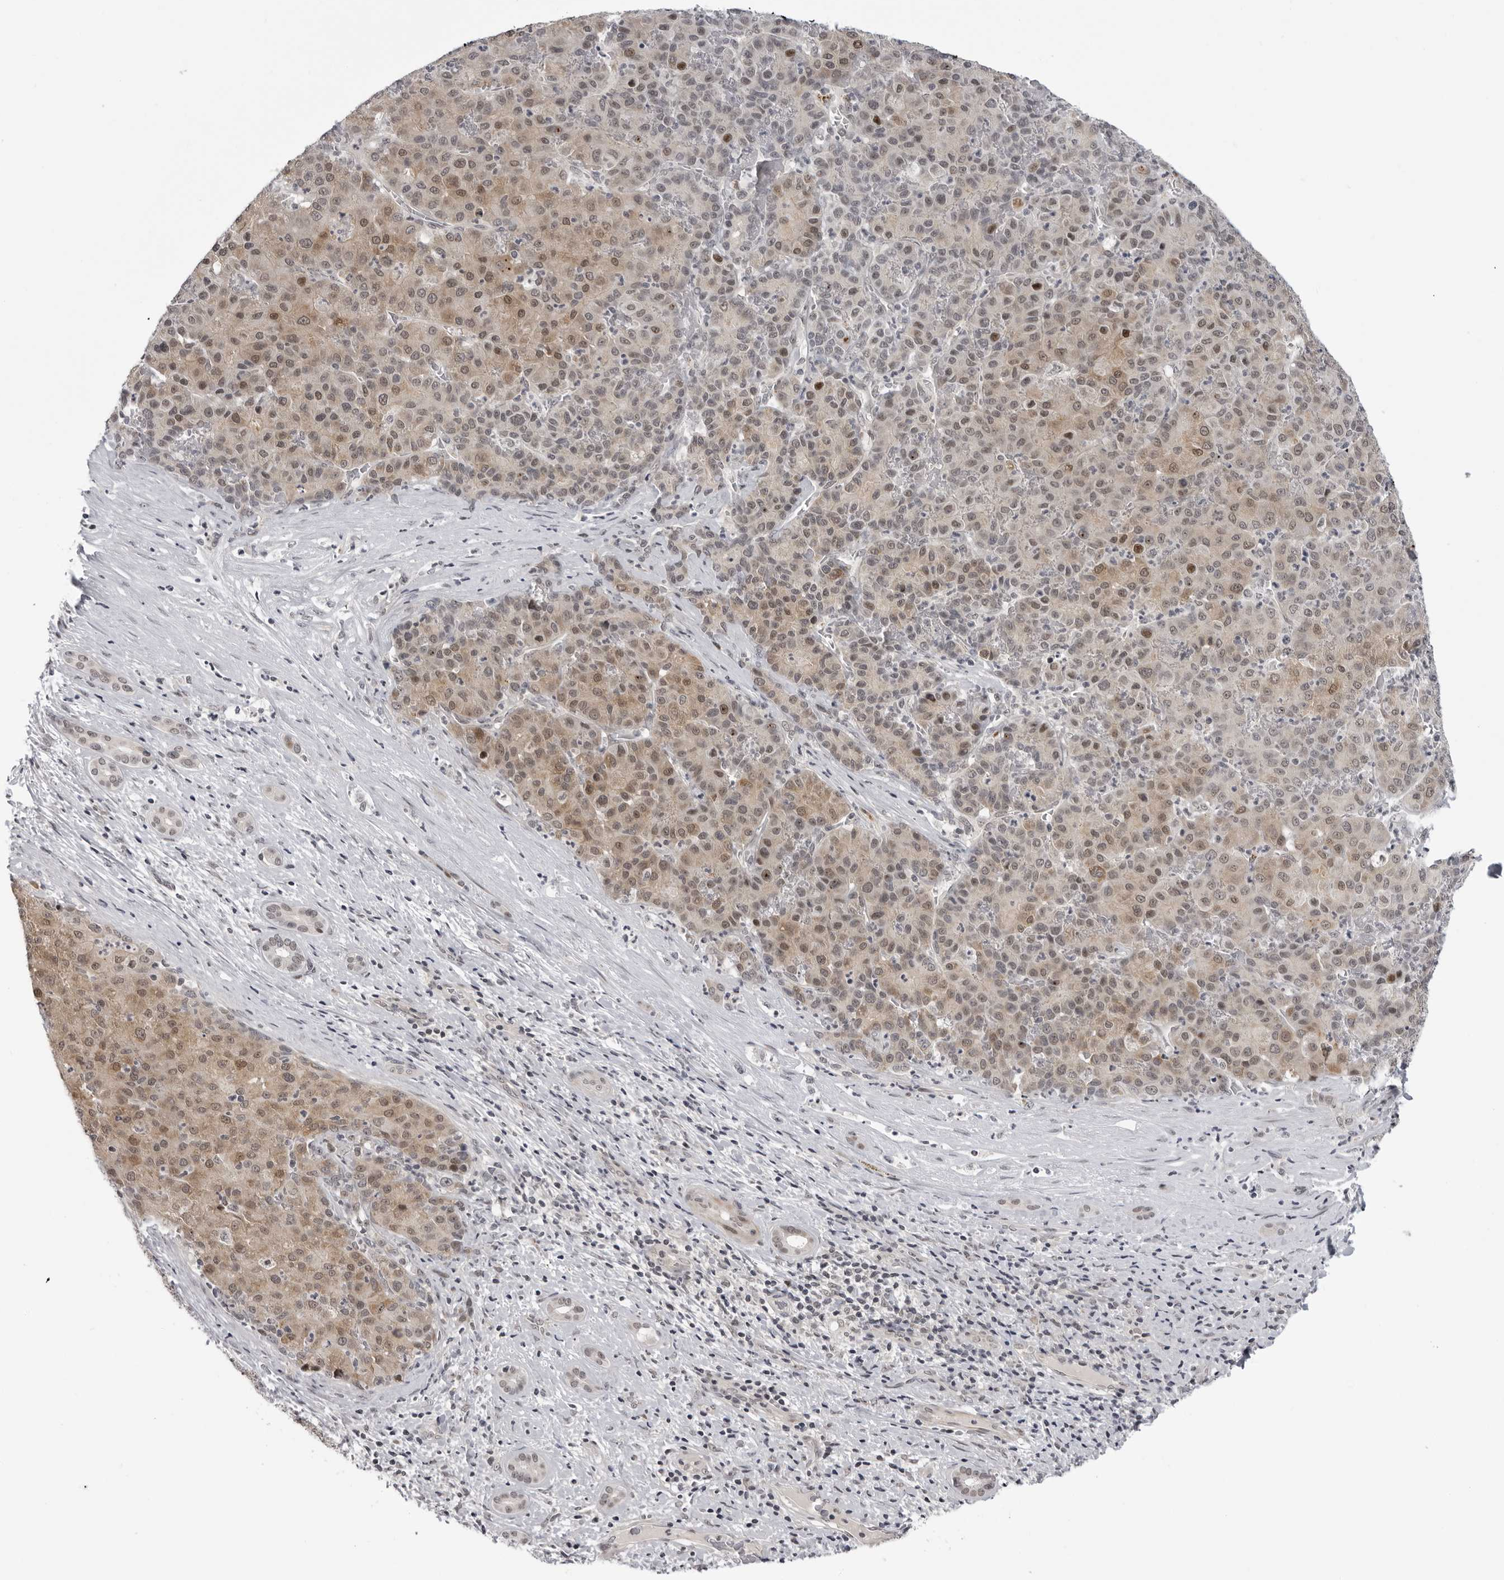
{"staining": {"intensity": "moderate", "quantity": ">75%", "location": "cytoplasmic/membranous,nuclear"}, "tissue": "liver cancer", "cell_type": "Tumor cells", "image_type": "cancer", "snomed": [{"axis": "morphology", "description": "Carcinoma, Hepatocellular, NOS"}, {"axis": "topography", "description": "Liver"}], "caption": "Immunohistochemistry (IHC) (DAB) staining of hepatocellular carcinoma (liver) reveals moderate cytoplasmic/membranous and nuclear protein positivity in approximately >75% of tumor cells.", "gene": "ALPK2", "patient": {"sex": "male", "age": 65}}